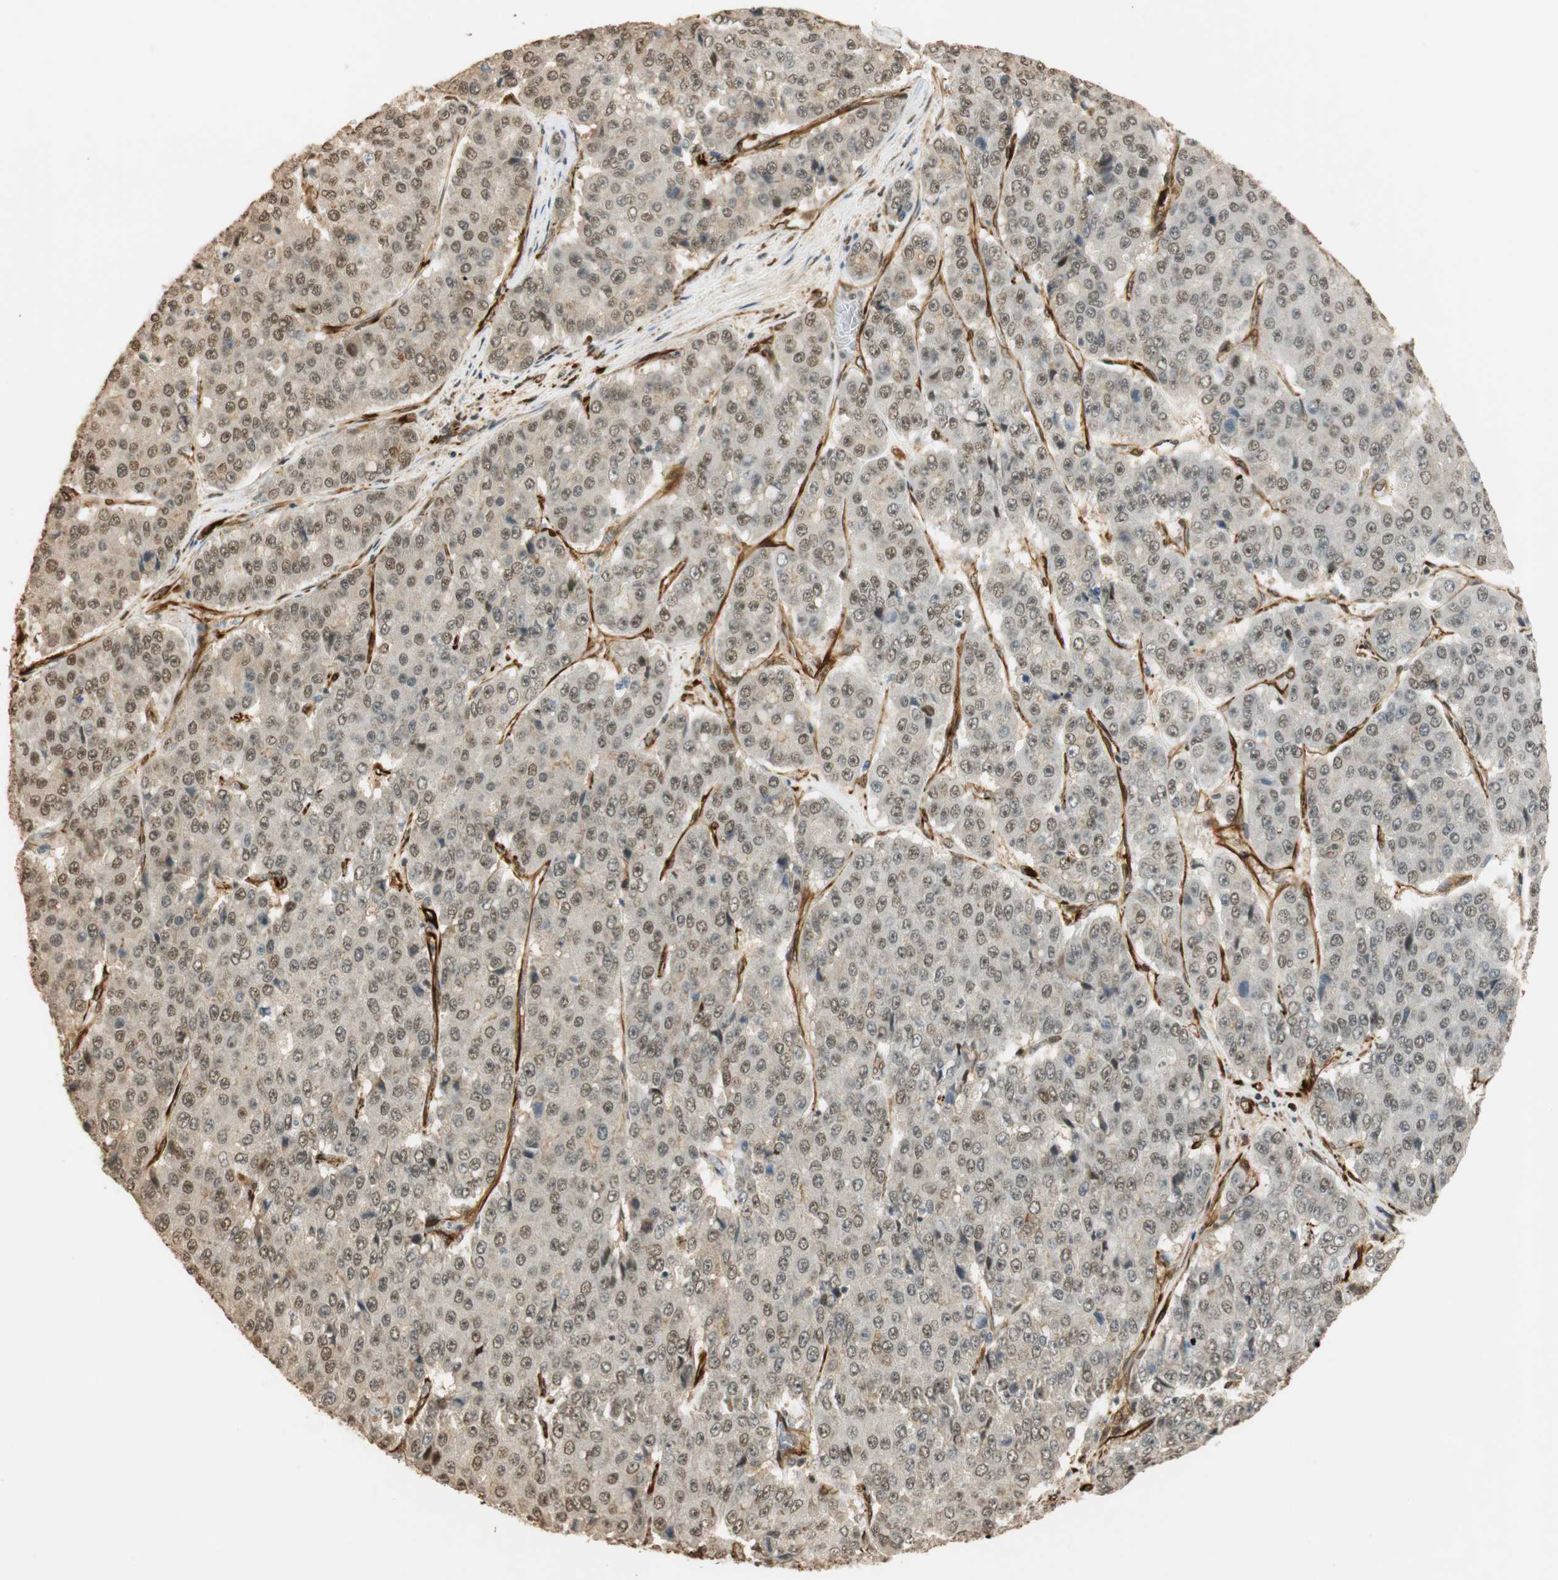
{"staining": {"intensity": "weak", "quantity": "25%-75%", "location": "nuclear"}, "tissue": "pancreatic cancer", "cell_type": "Tumor cells", "image_type": "cancer", "snomed": [{"axis": "morphology", "description": "Adenocarcinoma, NOS"}, {"axis": "topography", "description": "Pancreas"}], "caption": "Immunohistochemical staining of pancreatic cancer shows low levels of weak nuclear expression in about 25%-75% of tumor cells. (Stains: DAB in brown, nuclei in blue, Microscopy: brightfield microscopy at high magnification).", "gene": "NES", "patient": {"sex": "male", "age": 50}}